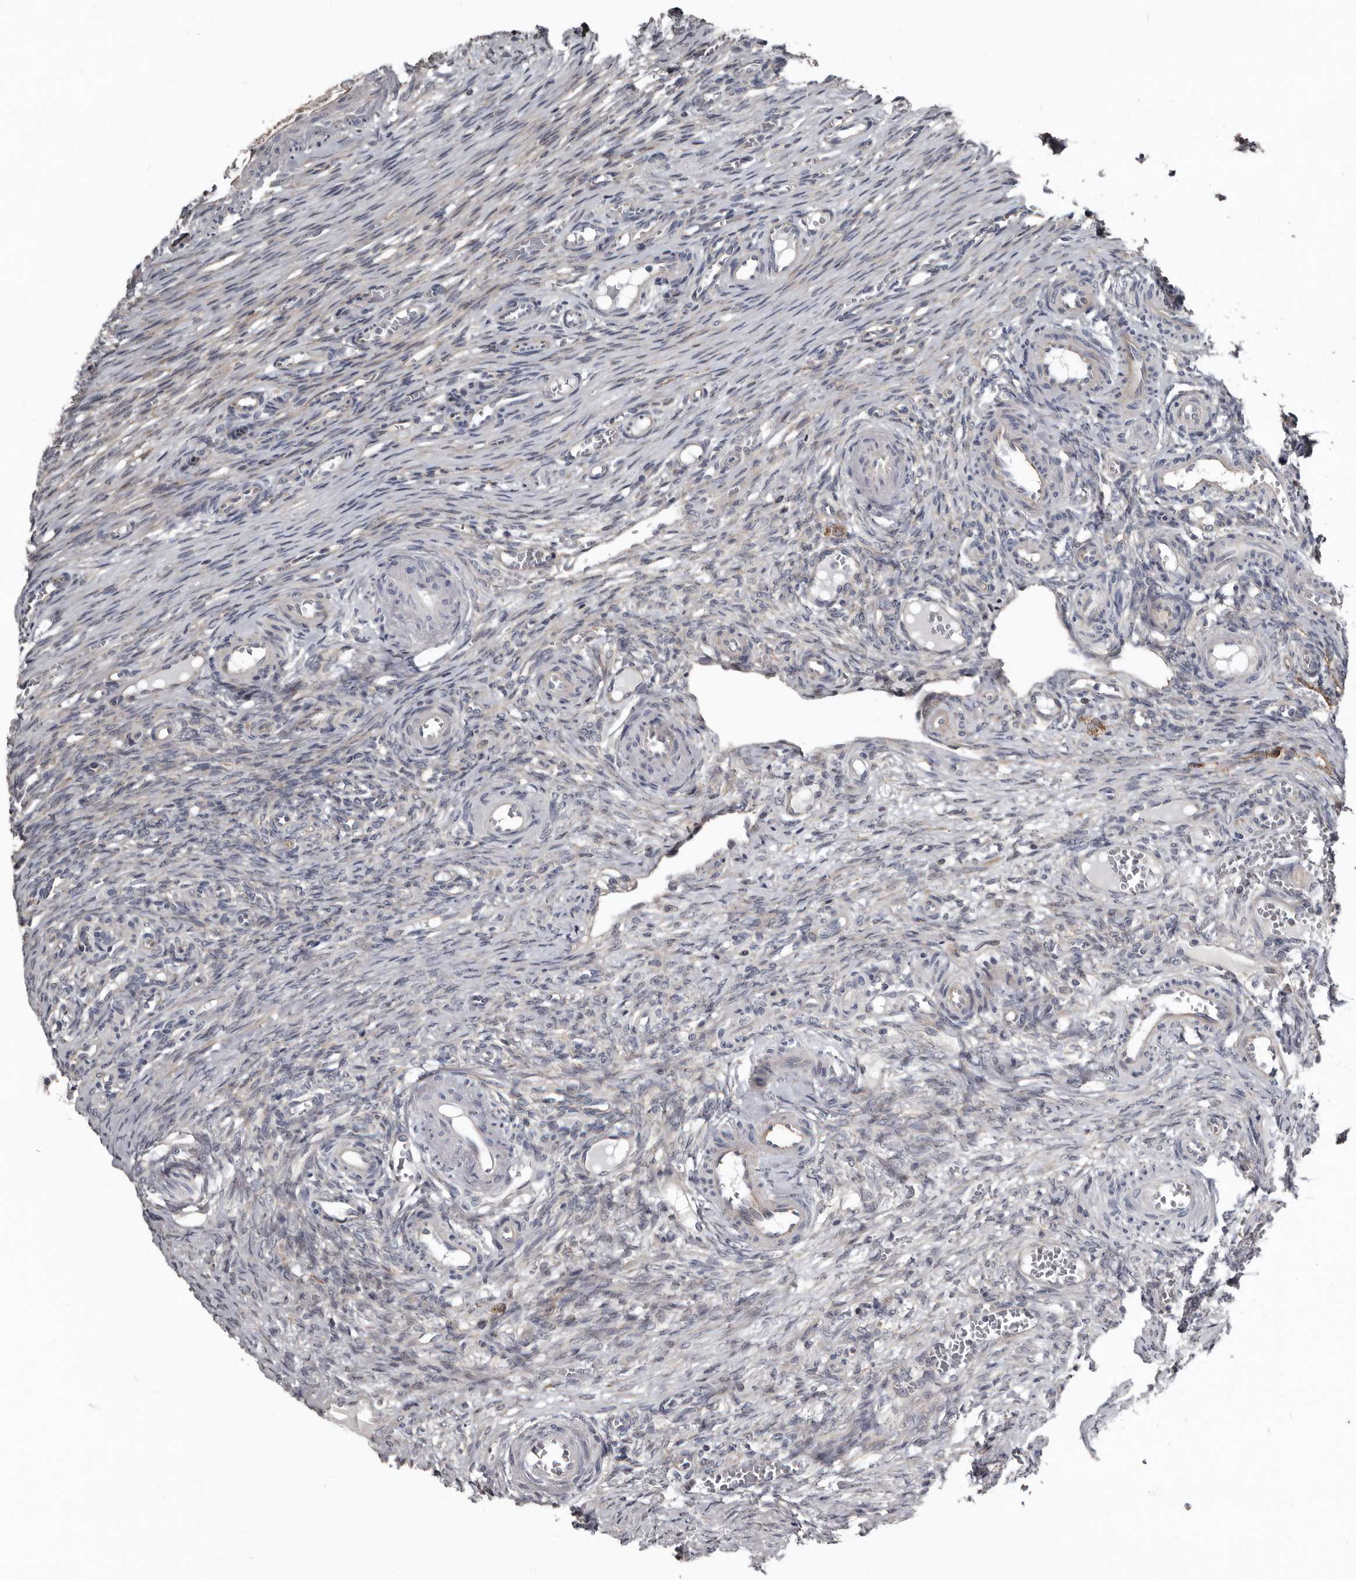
{"staining": {"intensity": "negative", "quantity": "none", "location": "none"}, "tissue": "ovary", "cell_type": "Ovarian stroma cells", "image_type": "normal", "snomed": [{"axis": "morphology", "description": "Adenocarcinoma, NOS"}, {"axis": "topography", "description": "Endometrium"}], "caption": "Image shows no significant protein expression in ovarian stroma cells of benign ovary.", "gene": "DHPS", "patient": {"sex": "female", "age": 32}}